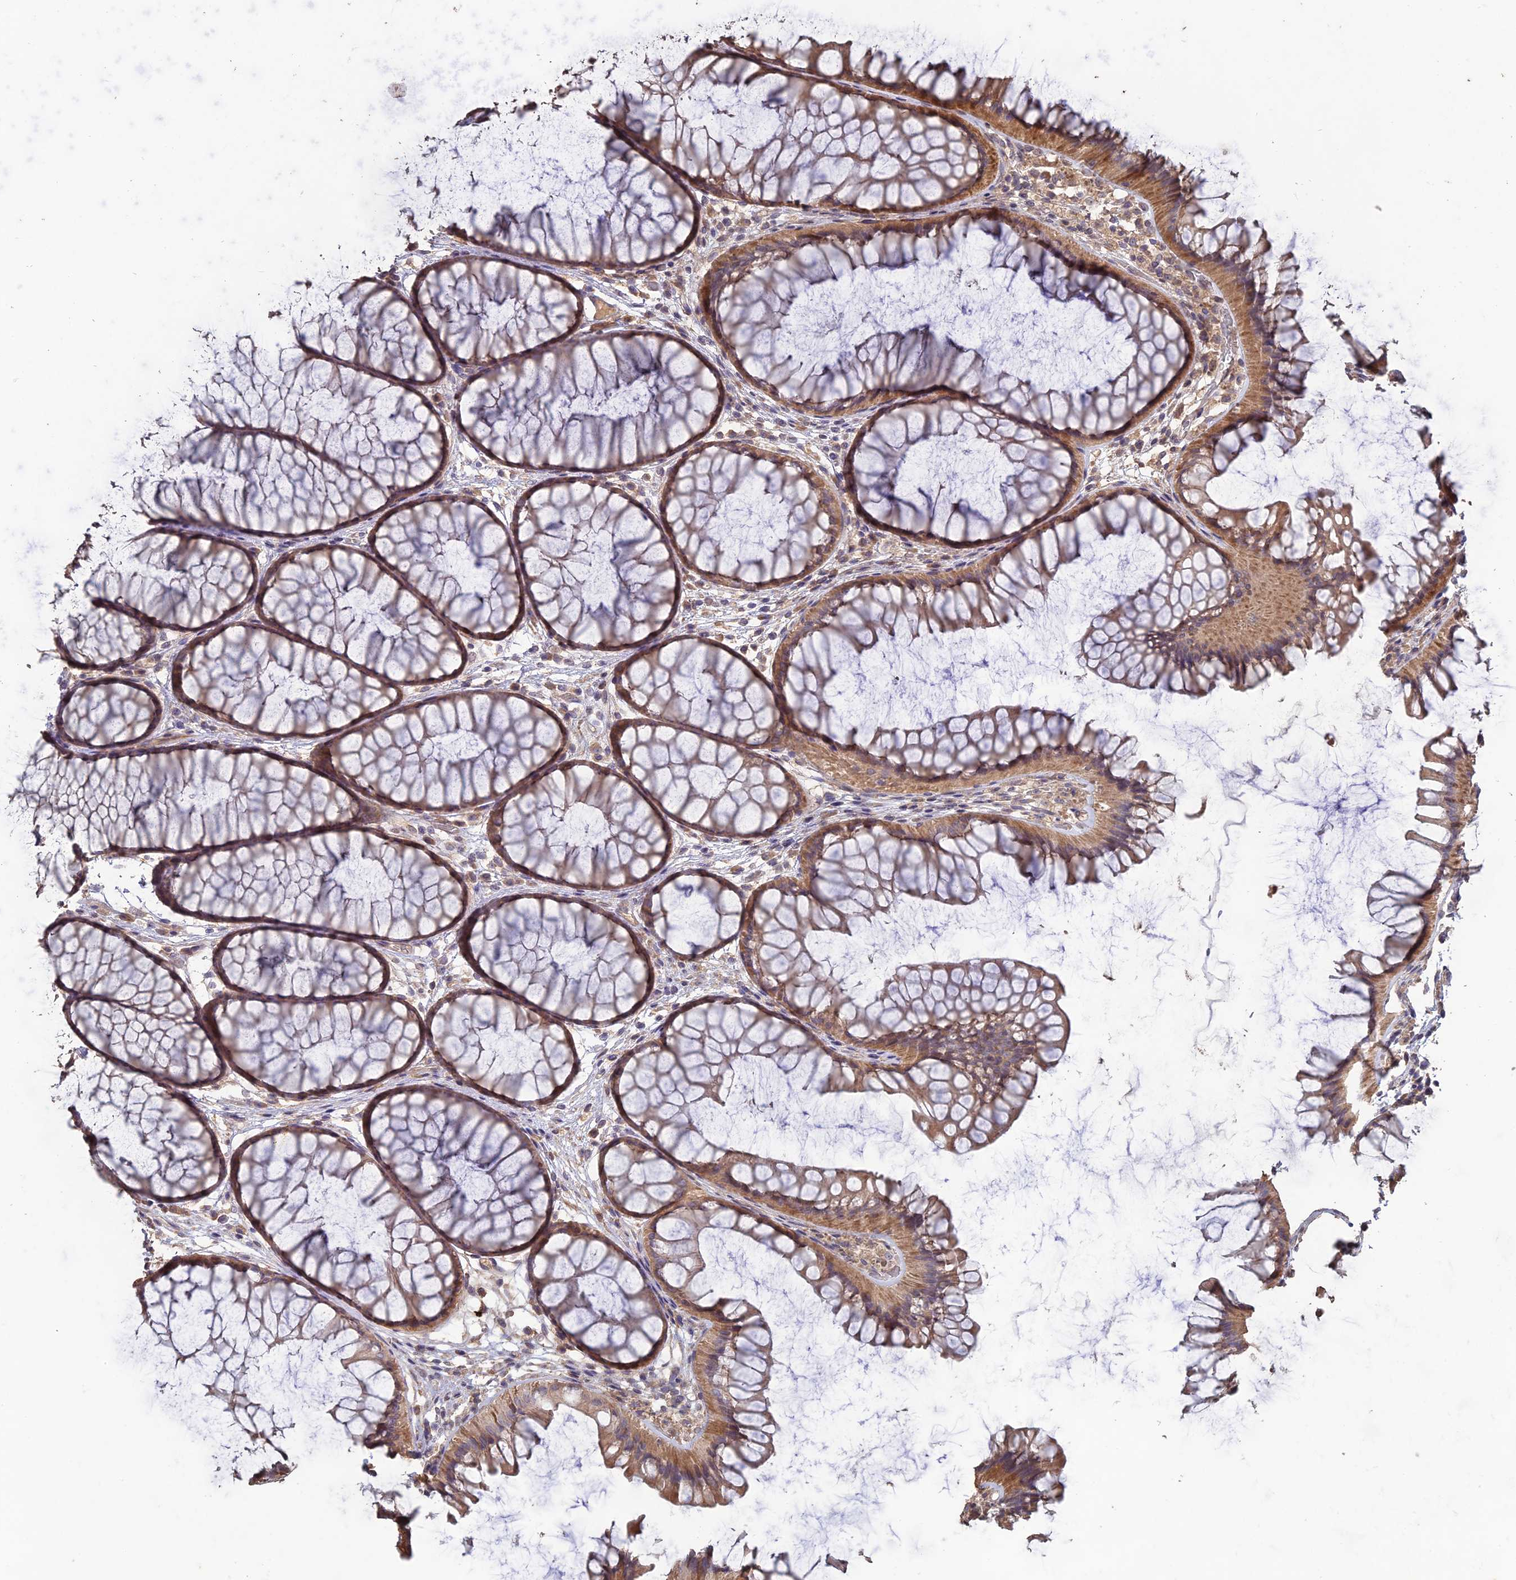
{"staining": {"intensity": "moderate", "quantity": "<25%", "location": "cytoplasmic/membranous"}, "tissue": "colon", "cell_type": "Endothelial cells", "image_type": "normal", "snomed": [{"axis": "morphology", "description": "Normal tissue, NOS"}, {"axis": "topography", "description": "Colon"}], "caption": "A low amount of moderate cytoplasmic/membranous staining is identified in approximately <25% of endothelial cells in normal colon.", "gene": "LAYN", "patient": {"sex": "female", "age": 82}}